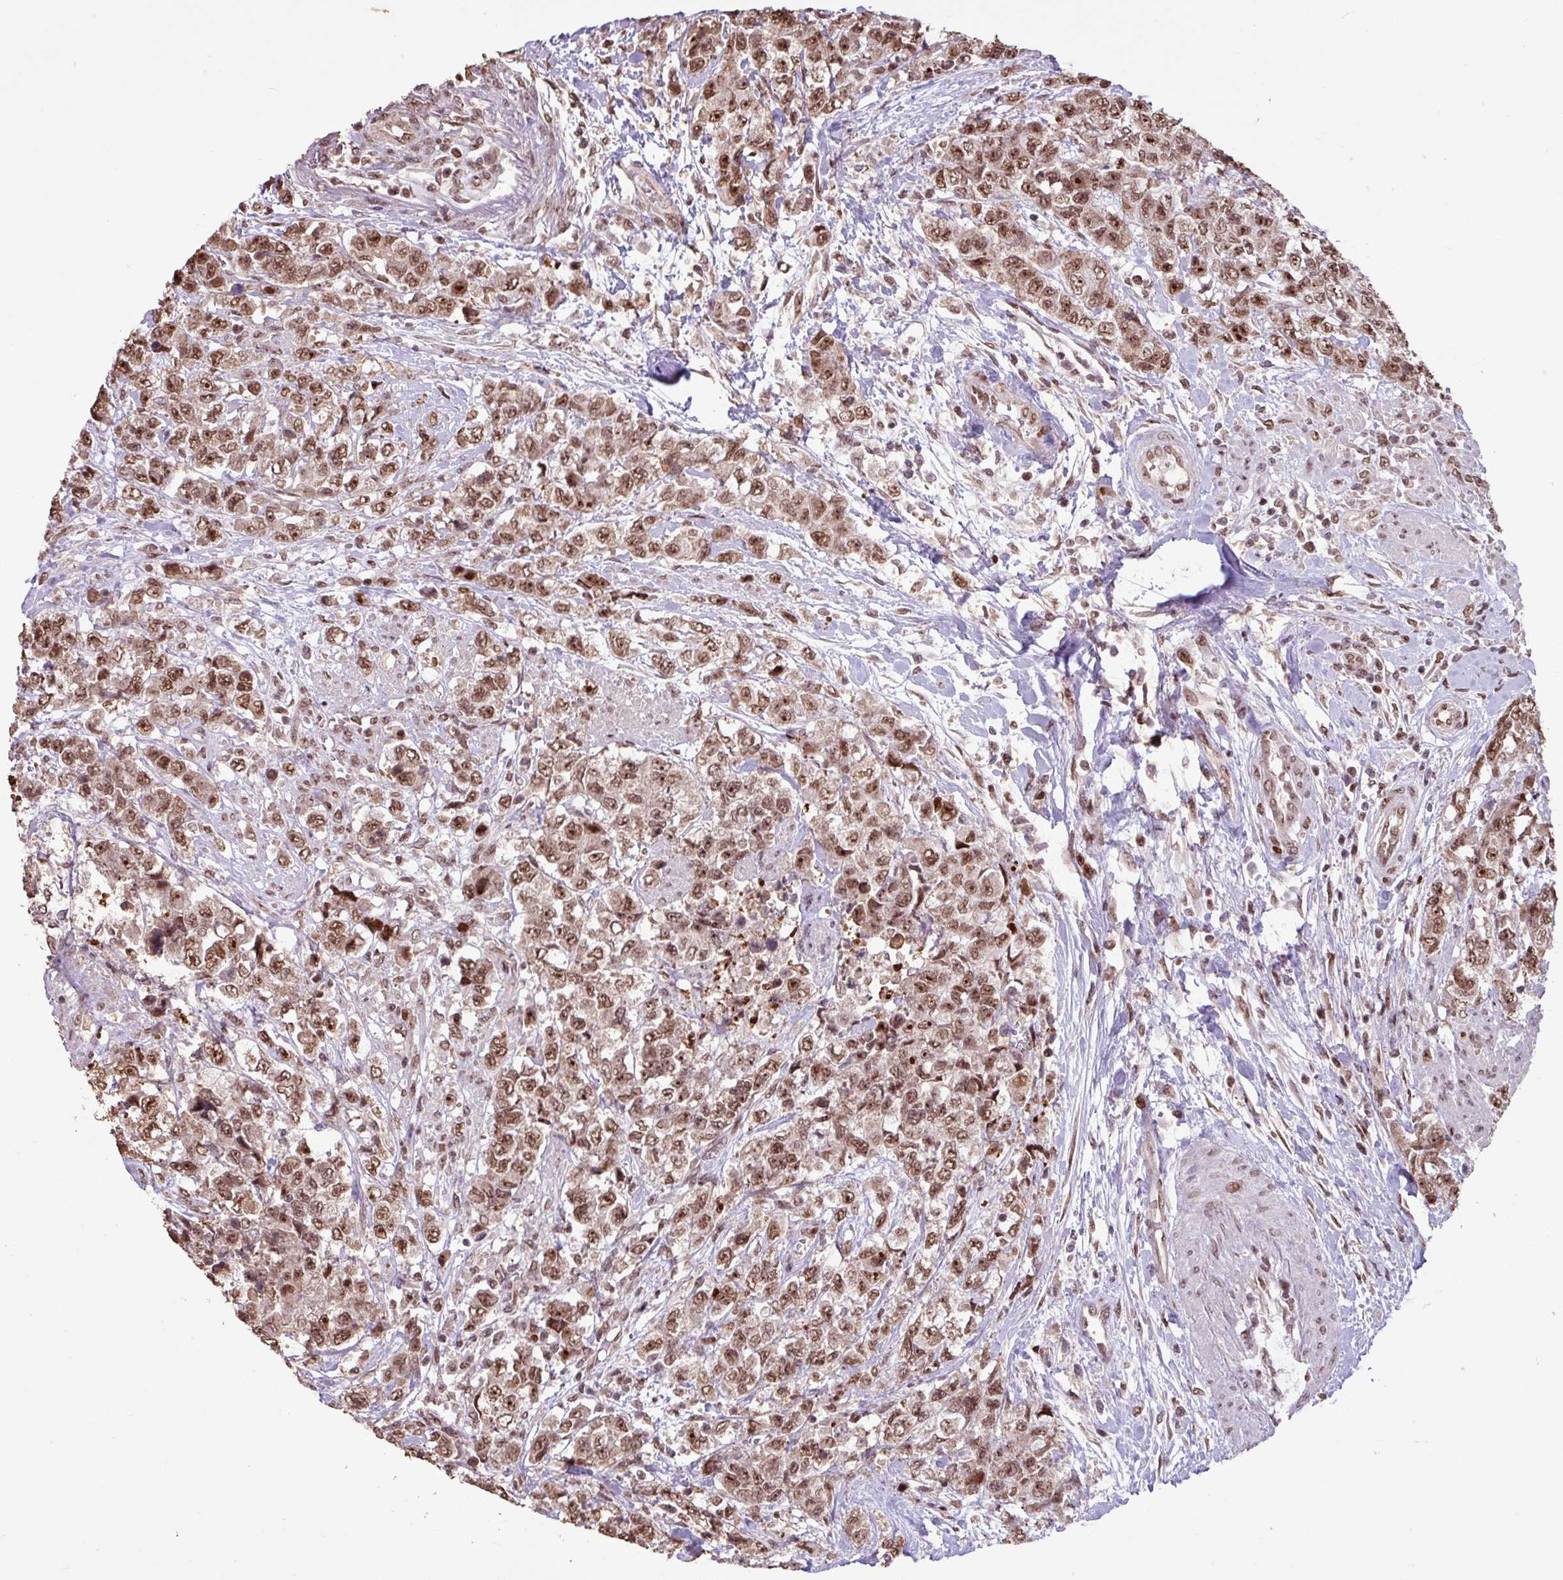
{"staining": {"intensity": "moderate", "quantity": ">75%", "location": "nuclear"}, "tissue": "urothelial cancer", "cell_type": "Tumor cells", "image_type": "cancer", "snomed": [{"axis": "morphology", "description": "Urothelial carcinoma, High grade"}, {"axis": "topography", "description": "Urinary bladder"}], "caption": "Immunohistochemistry (IHC) histopathology image of neoplastic tissue: high-grade urothelial carcinoma stained using immunohistochemistry demonstrates medium levels of moderate protein expression localized specifically in the nuclear of tumor cells, appearing as a nuclear brown color.", "gene": "ZNF709", "patient": {"sex": "female", "age": 78}}